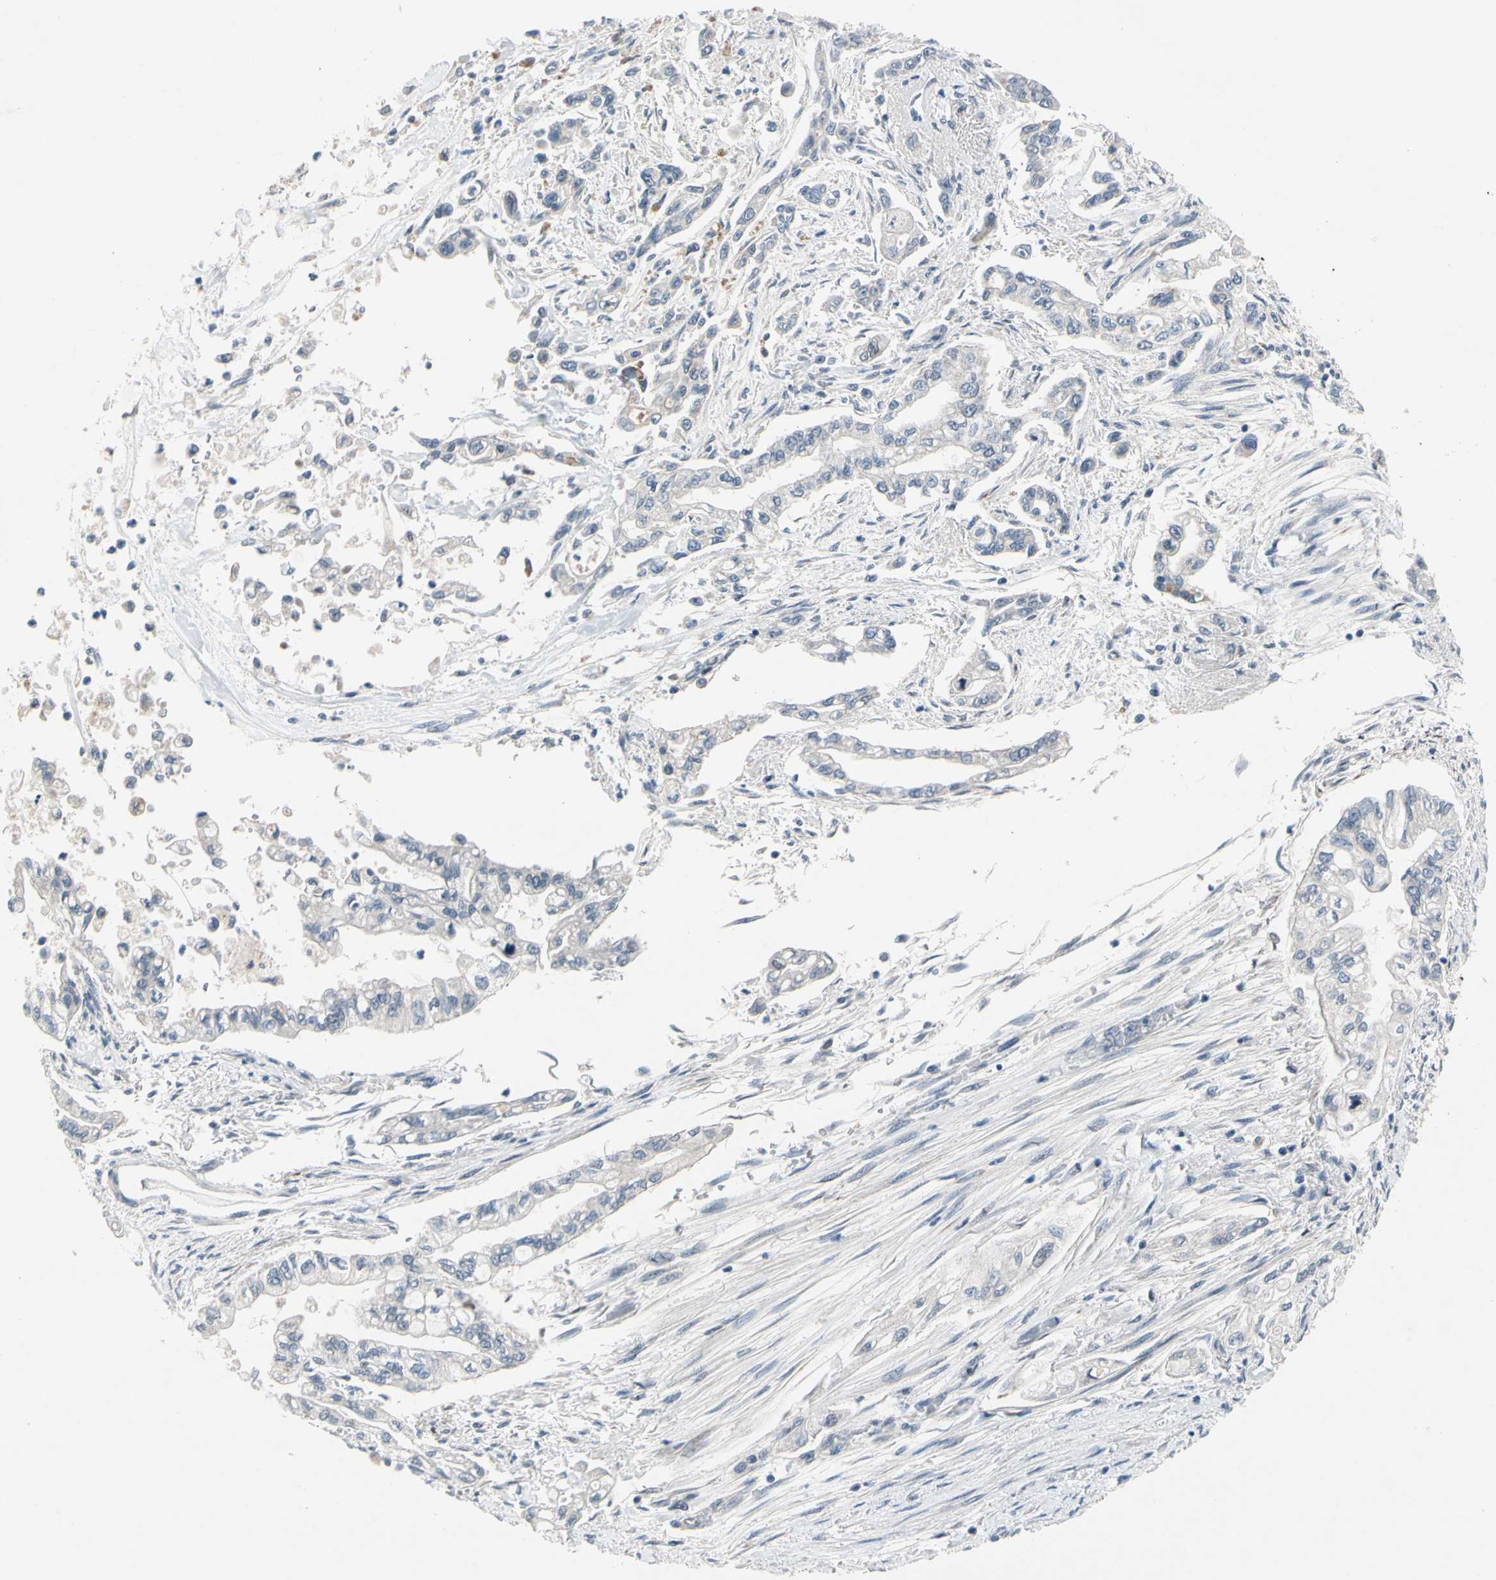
{"staining": {"intensity": "negative", "quantity": "none", "location": "none"}, "tissue": "pancreatic cancer", "cell_type": "Tumor cells", "image_type": "cancer", "snomed": [{"axis": "morphology", "description": "Normal tissue, NOS"}, {"axis": "topography", "description": "Pancreas"}], "caption": "This micrograph is of pancreatic cancer stained with immunohistochemistry to label a protein in brown with the nuclei are counter-stained blue. There is no expression in tumor cells.", "gene": "SLC27A6", "patient": {"sex": "male", "age": 42}}